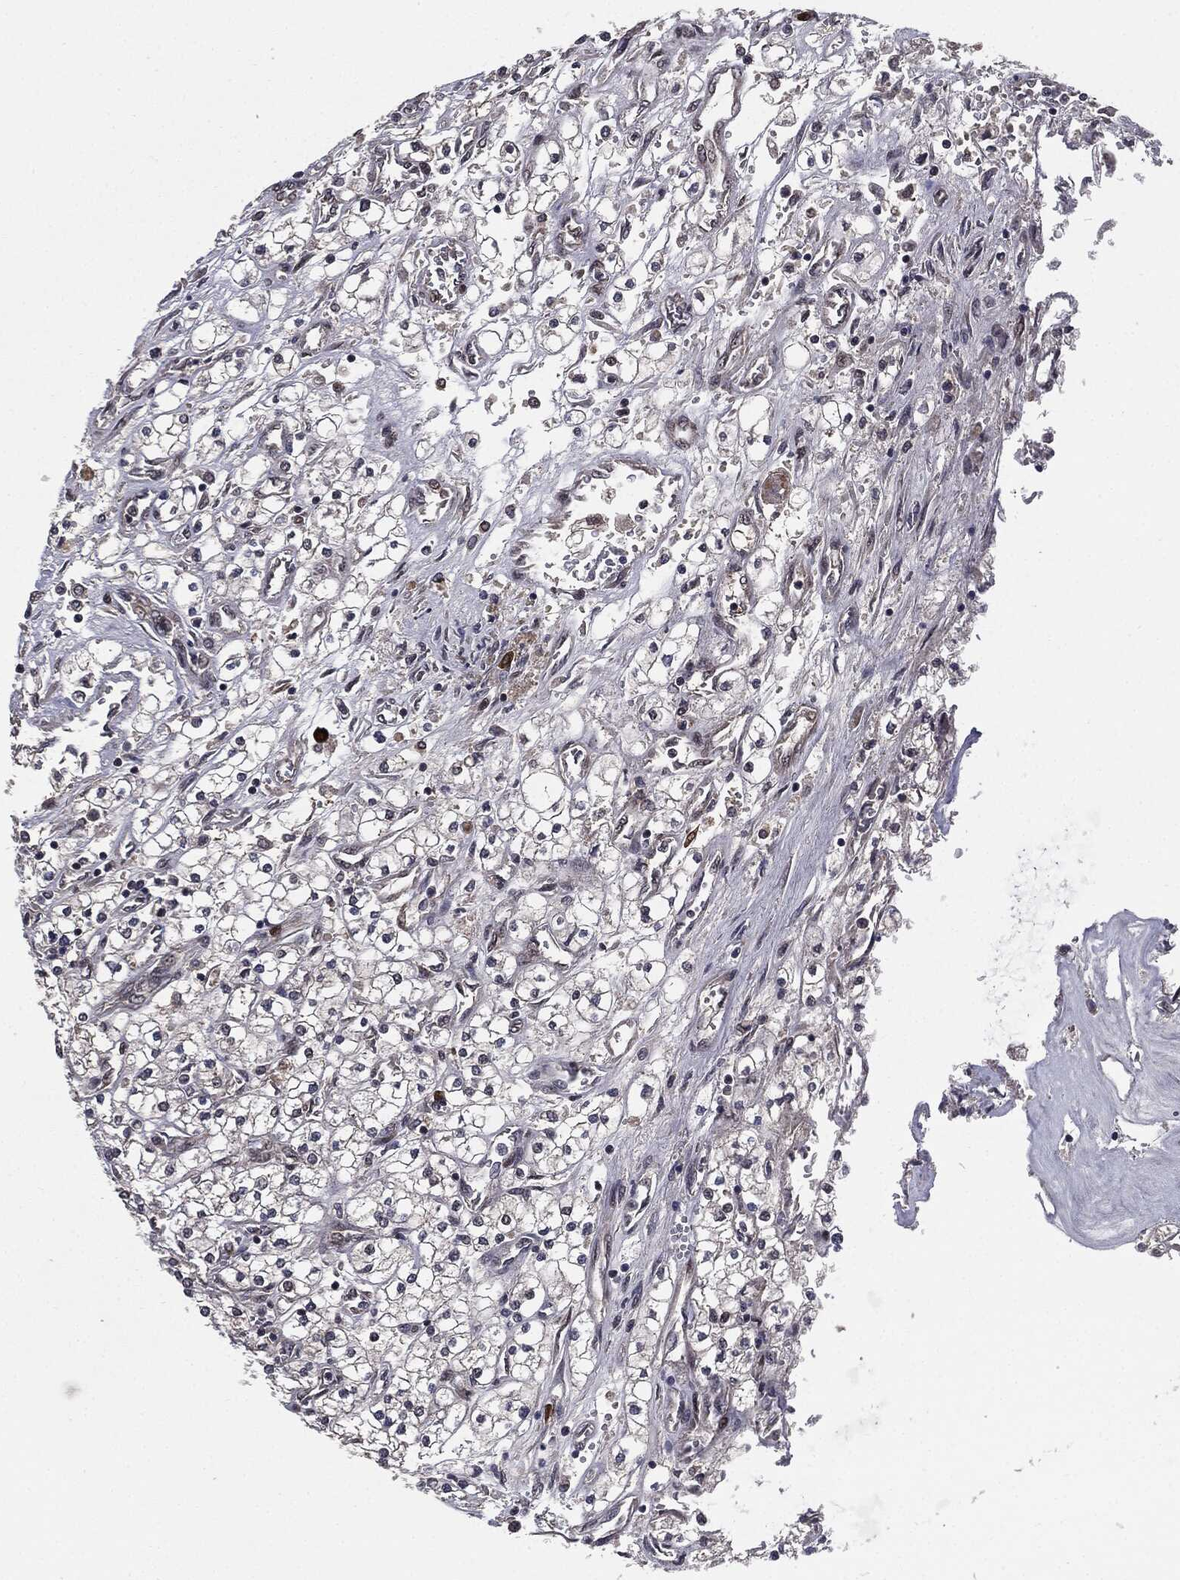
{"staining": {"intensity": "negative", "quantity": "none", "location": "none"}, "tissue": "renal cancer", "cell_type": "Tumor cells", "image_type": "cancer", "snomed": [{"axis": "morphology", "description": "Adenocarcinoma, NOS"}, {"axis": "topography", "description": "Kidney"}], "caption": "This is an immunohistochemistry (IHC) image of human renal cancer. There is no expression in tumor cells.", "gene": "PTPA", "patient": {"sex": "male", "age": 80}}